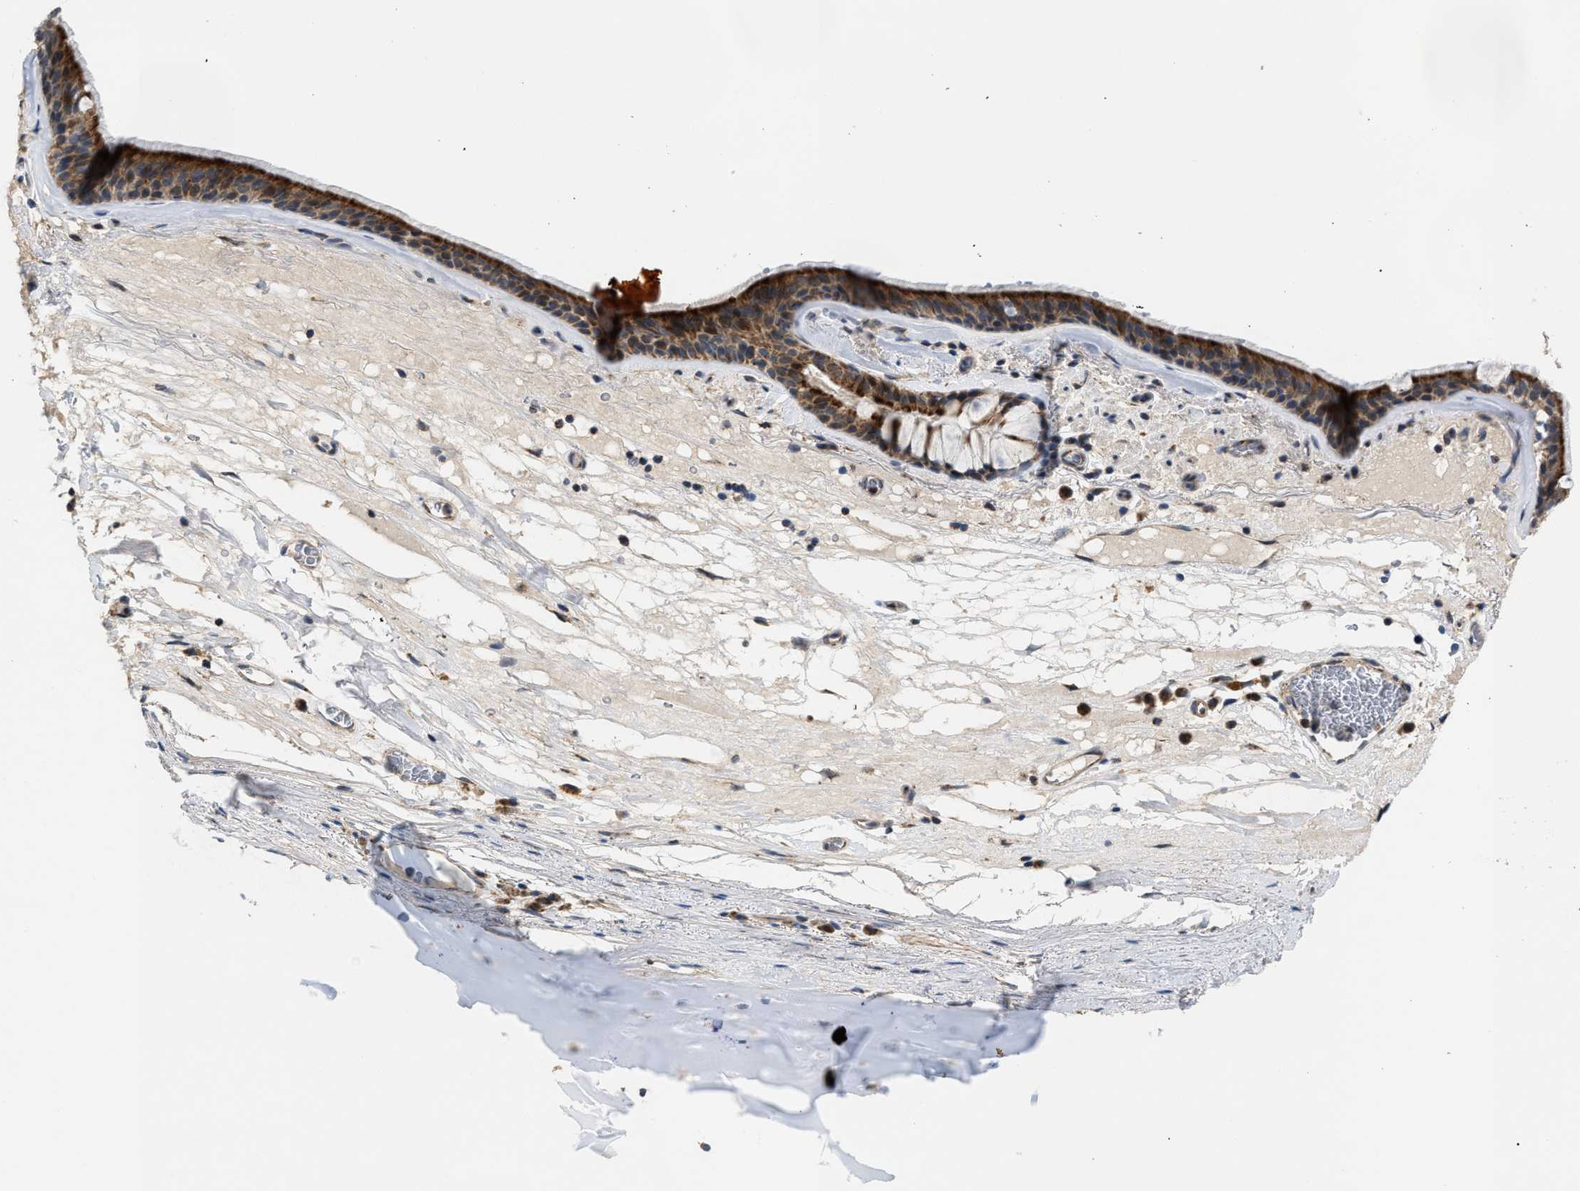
{"staining": {"intensity": "moderate", "quantity": ">75%", "location": "cytoplasmic/membranous"}, "tissue": "bronchus", "cell_type": "Respiratory epithelial cells", "image_type": "normal", "snomed": [{"axis": "morphology", "description": "Normal tissue, NOS"}, {"axis": "topography", "description": "Cartilage tissue"}], "caption": "Protein staining by immunohistochemistry (IHC) reveals moderate cytoplasmic/membranous expression in approximately >75% of respiratory epithelial cells in normal bronchus. (DAB (3,3'-diaminobenzidine) IHC, brown staining for protein, blue staining for nuclei).", "gene": "TACO1", "patient": {"sex": "female", "age": 63}}